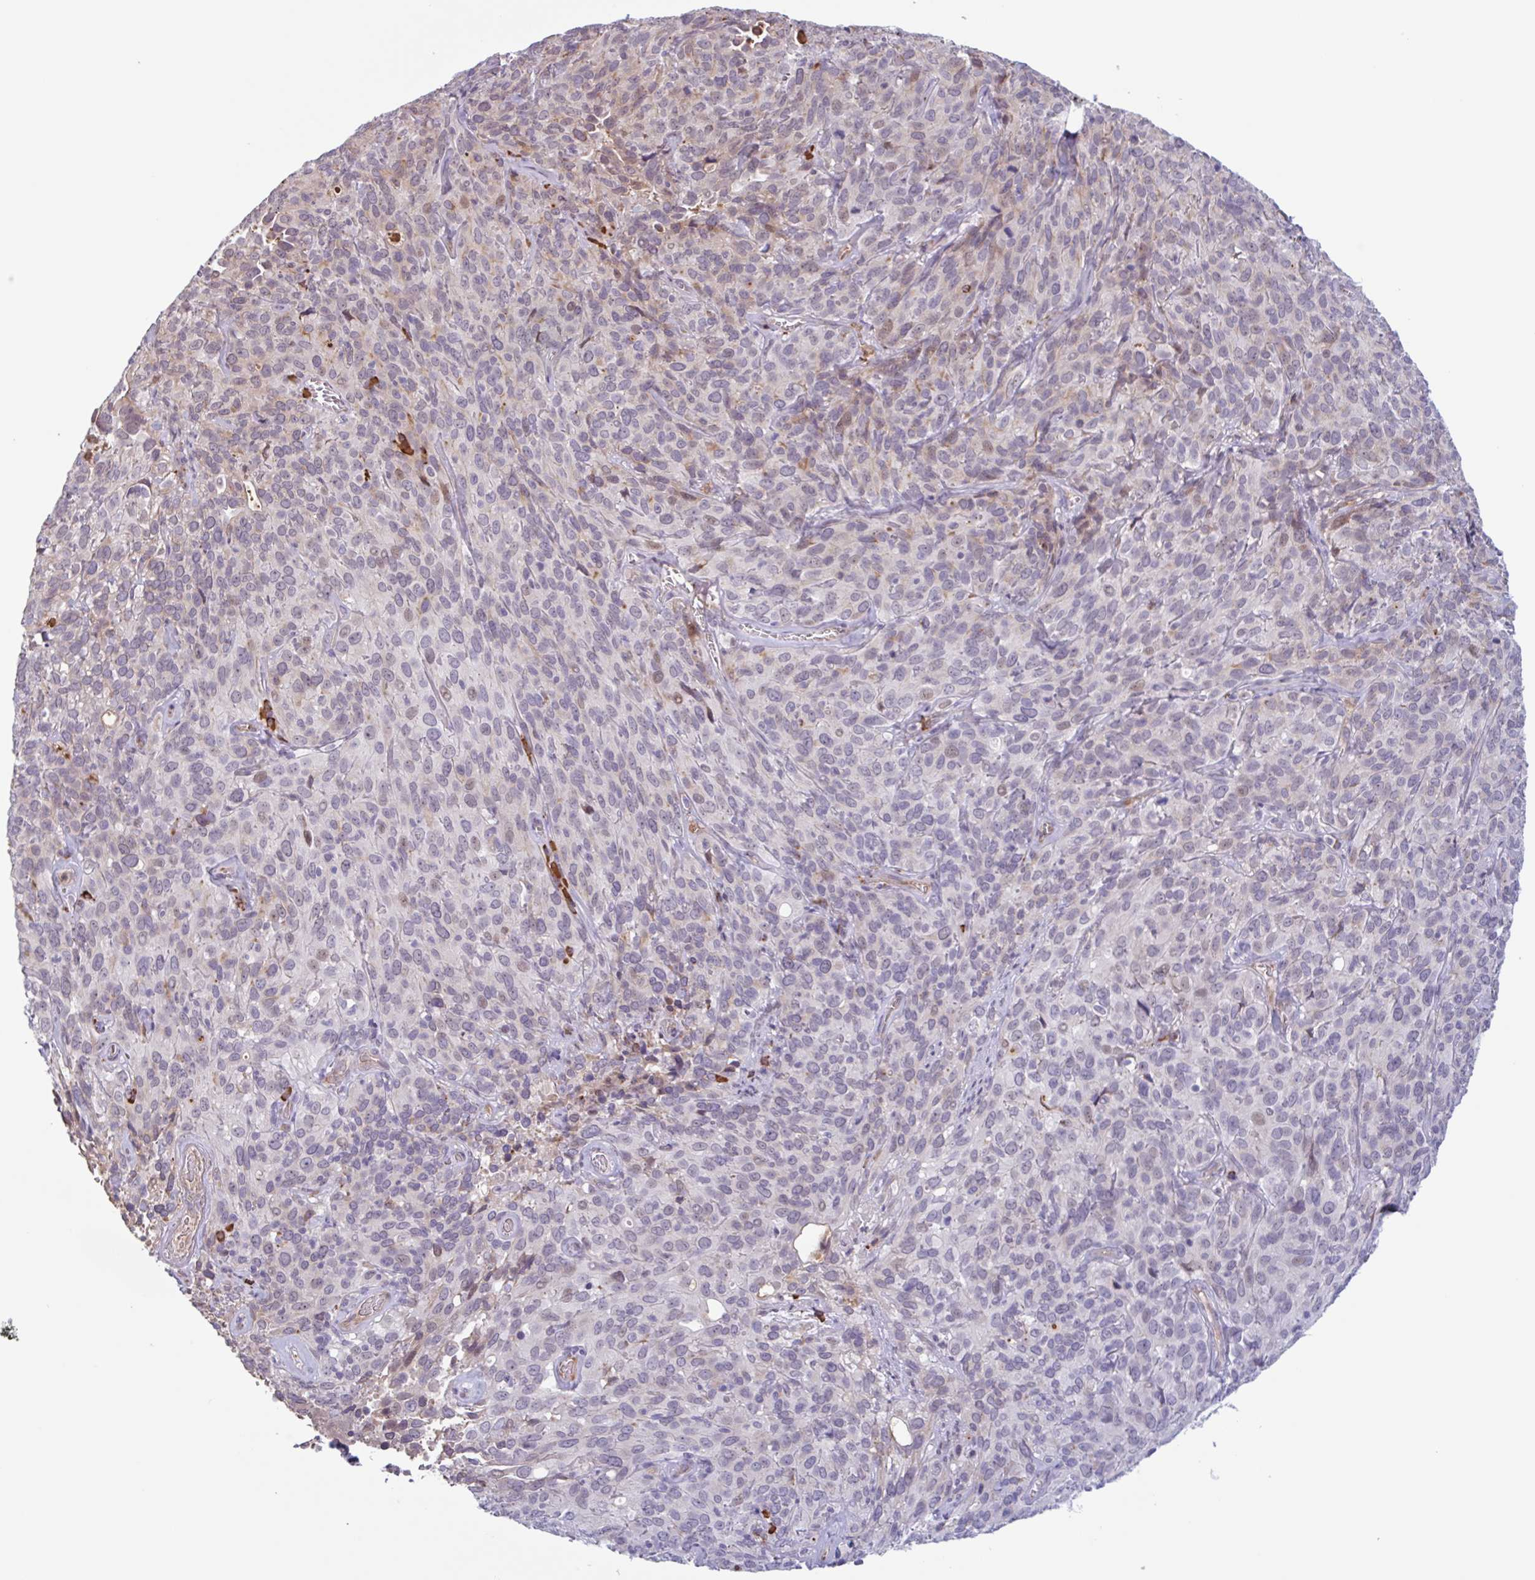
{"staining": {"intensity": "weak", "quantity": "<25%", "location": "cytoplasmic/membranous,nuclear"}, "tissue": "cervical cancer", "cell_type": "Tumor cells", "image_type": "cancer", "snomed": [{"axis": "morphology", "description": "Squamous cell carcinoma, NOS"}, {"axis": "topography", "description": "Cervix"}], "caption": "A photomicrograph of cervical cancer (squamous cell carcinoma) stained for a protein demonstrates no brown staining in tumor cells.", "gene": "TAF1D", "patient": {"sex": "female", "age": 51}}